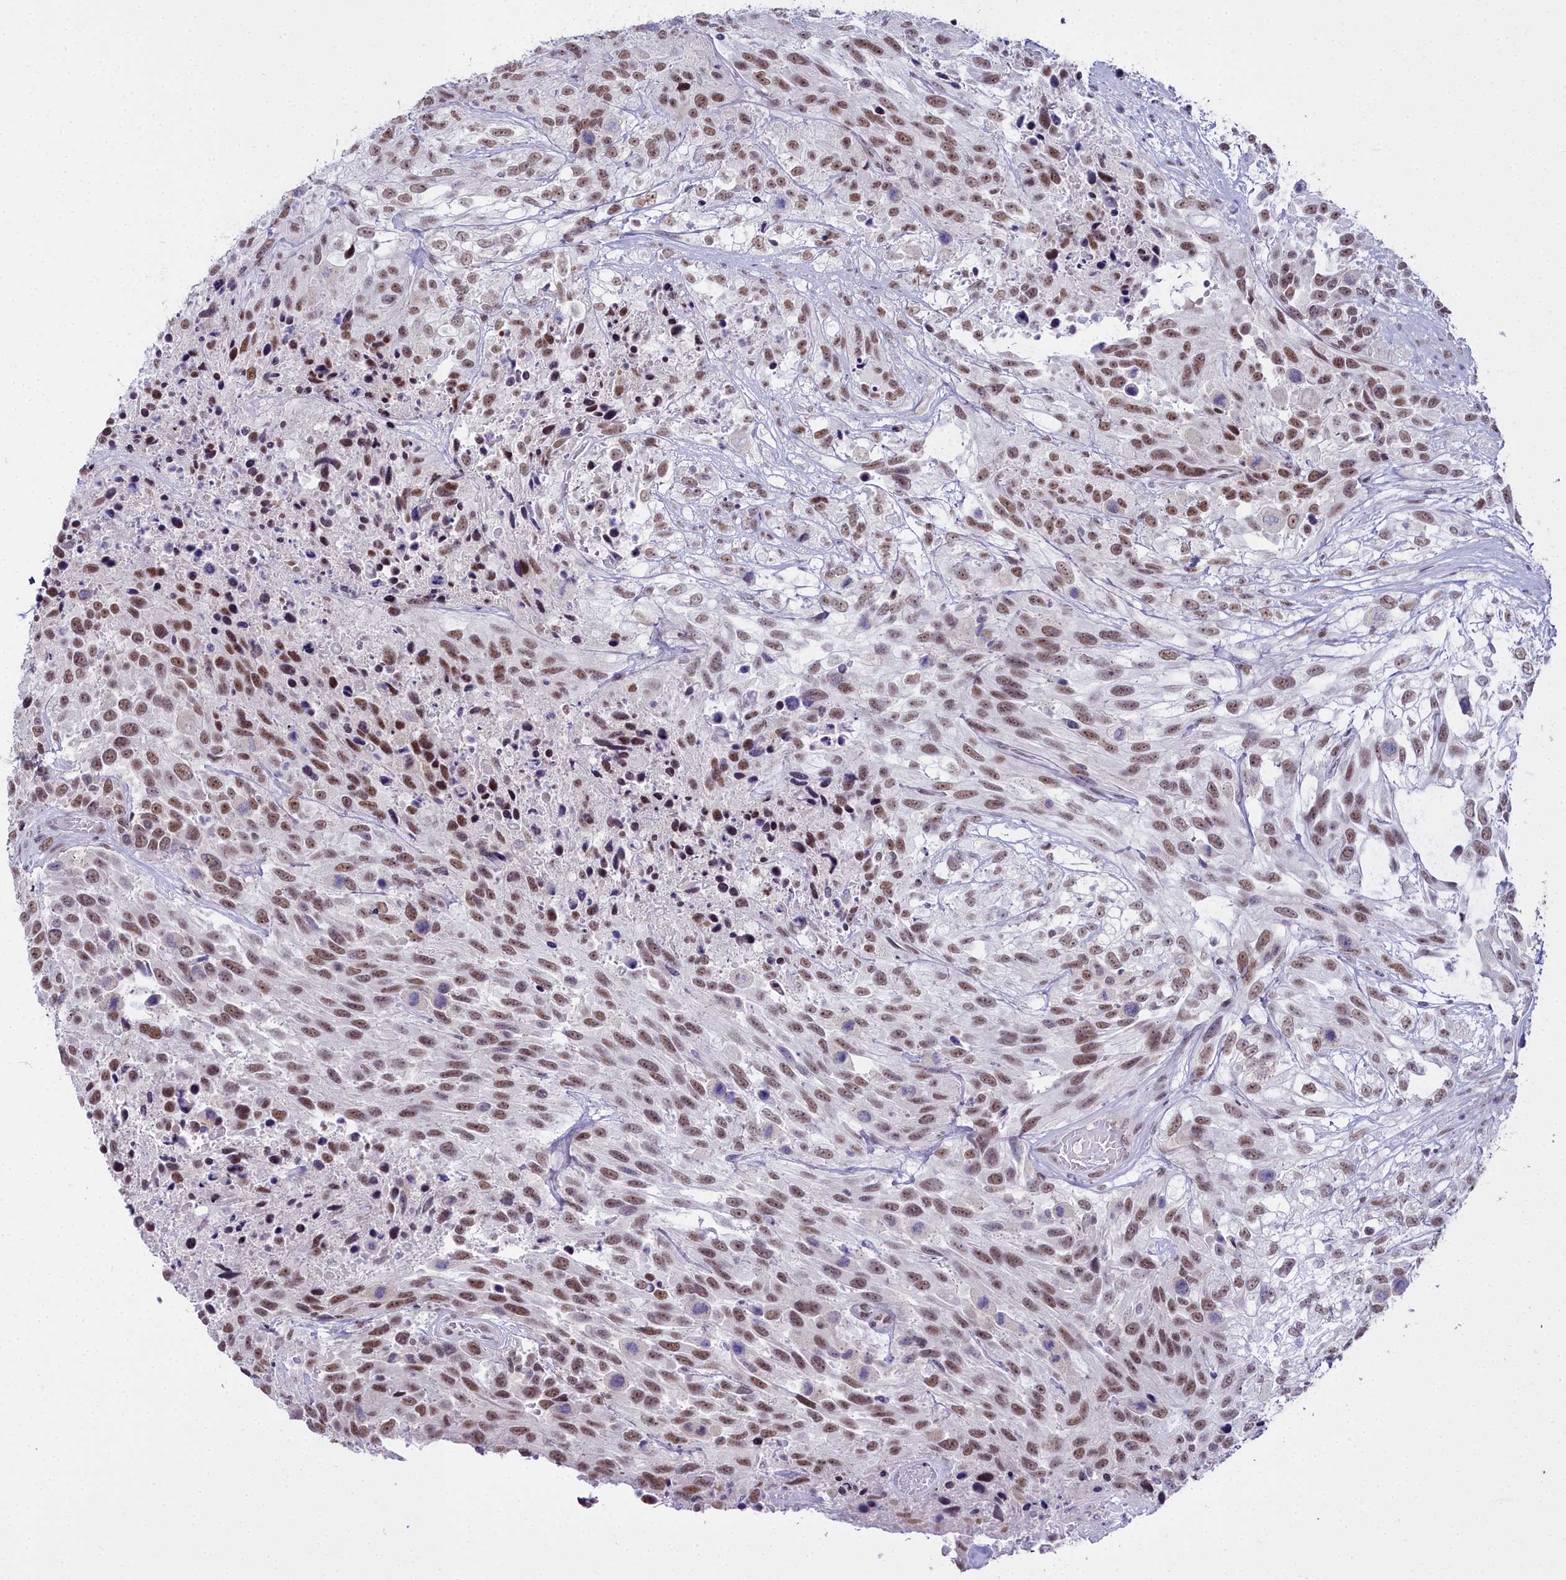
{"staining": {"intensity": "moderate", "quantity": ">75%", "location": "nuclear"}, "tissue": "urothelial cancer", "cell_type": "Tumor cells", "image_type": "cancer", "snomed": [{"axis": "morphology", "description": "Urothelial carcinoma, High grade"}, {"axis": "topography", "description": "Urinary bladder"}], "caption": "Protein staining exhibits moderate nuclear positivity in about >75% of tumor cells in urothelial cancer.", "gene": "RBM12", "patient": {"sex": "female", "age": 70}}